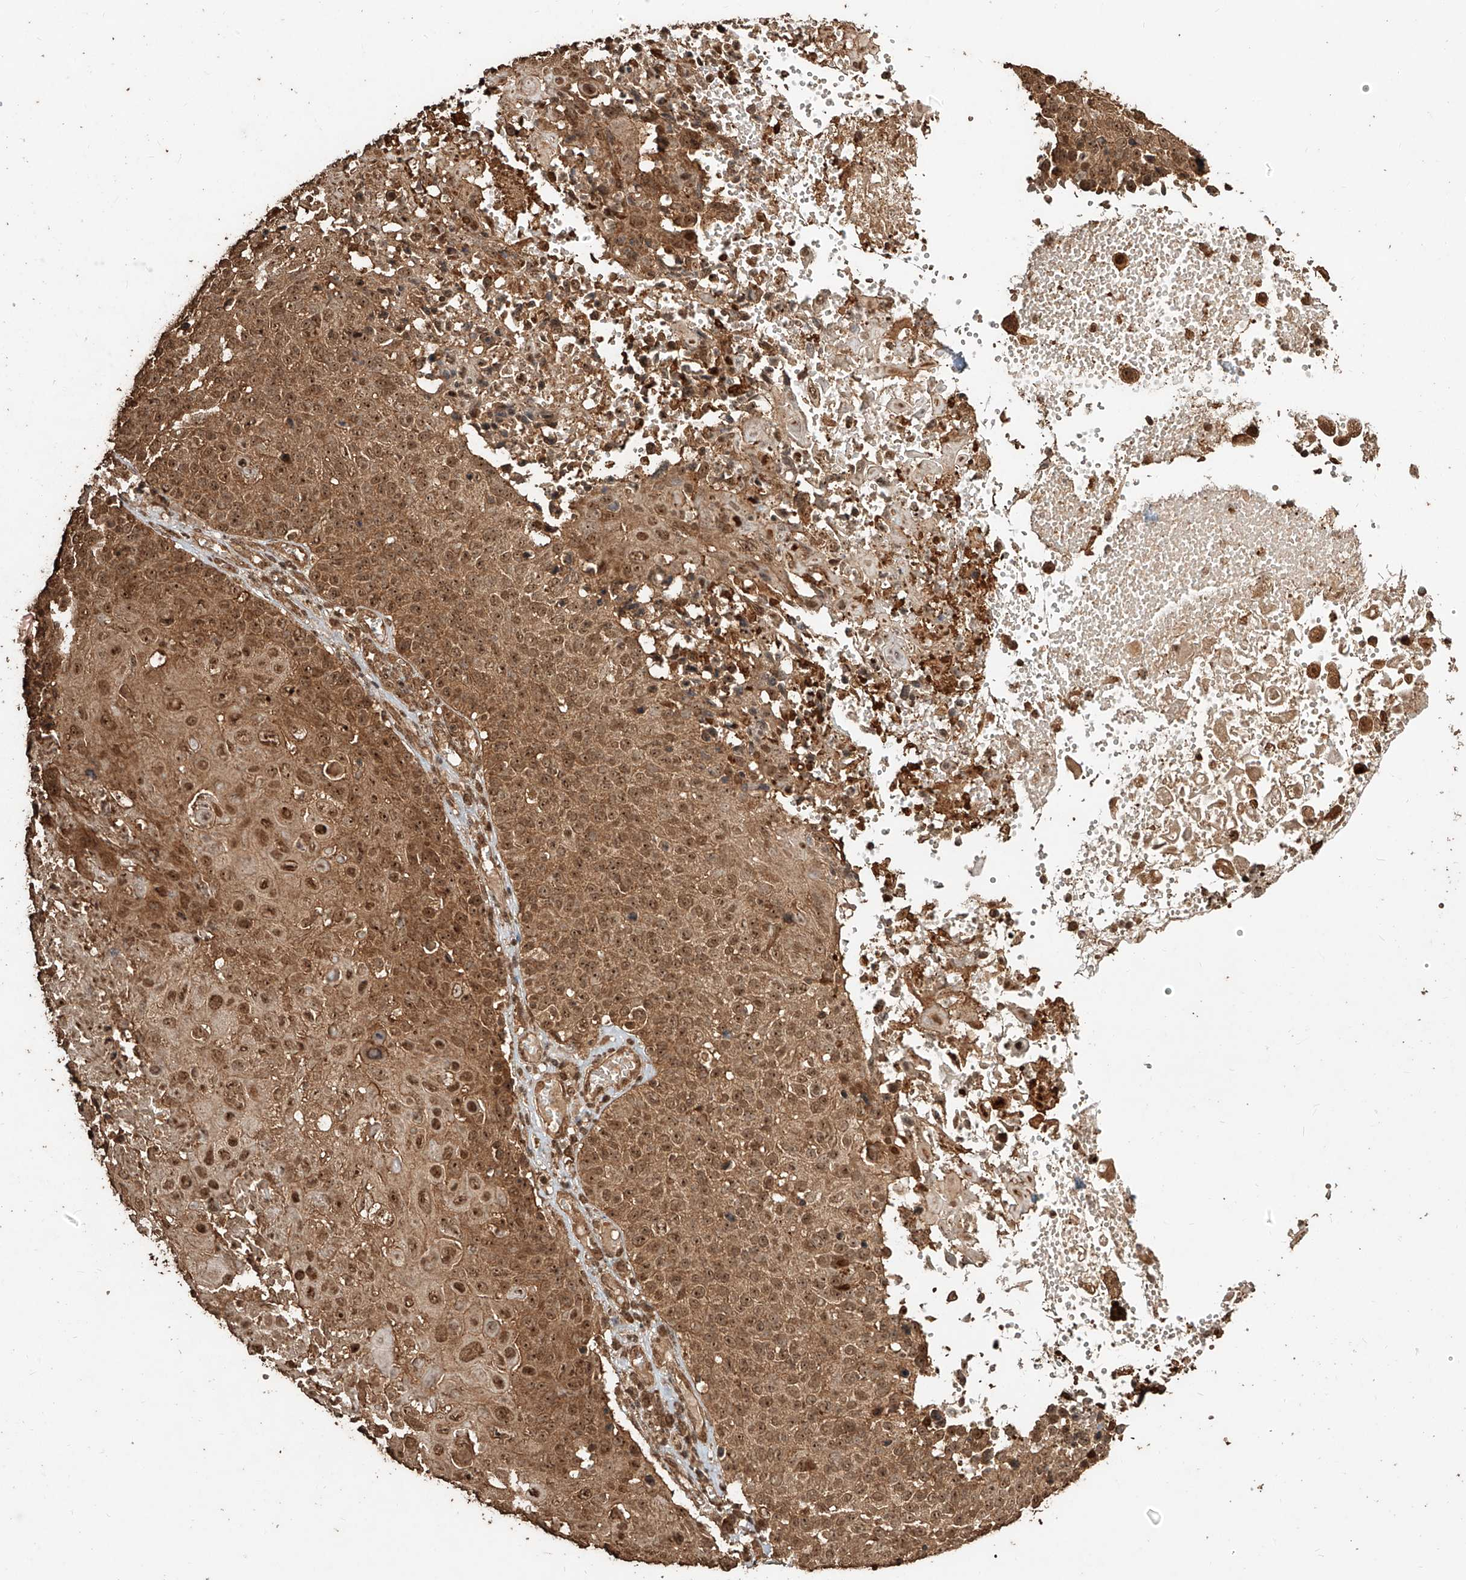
{"staining": {"intensity": "moderate", "quantity": ">75%", "location": "cytoplasmic/membranous,nuclear"}, "tissue": "cervical cancer", "cell_type": "Tumor cells", "image_type": "cancer", "snomed": [{"axis": "morphology", "description": "Squamous cell carcinoma, NOS"}, {"axis": "topography", "description": "Cervix"}], "caption": "A histopathology image of human cervical squamous cell carcinoma stained for a protein displays moderate cytoplasmic/membranous and nuclear brown staining in tumor cells.", "gene": "ZNF660", "patient": {"sex": "female", "age": 74}}